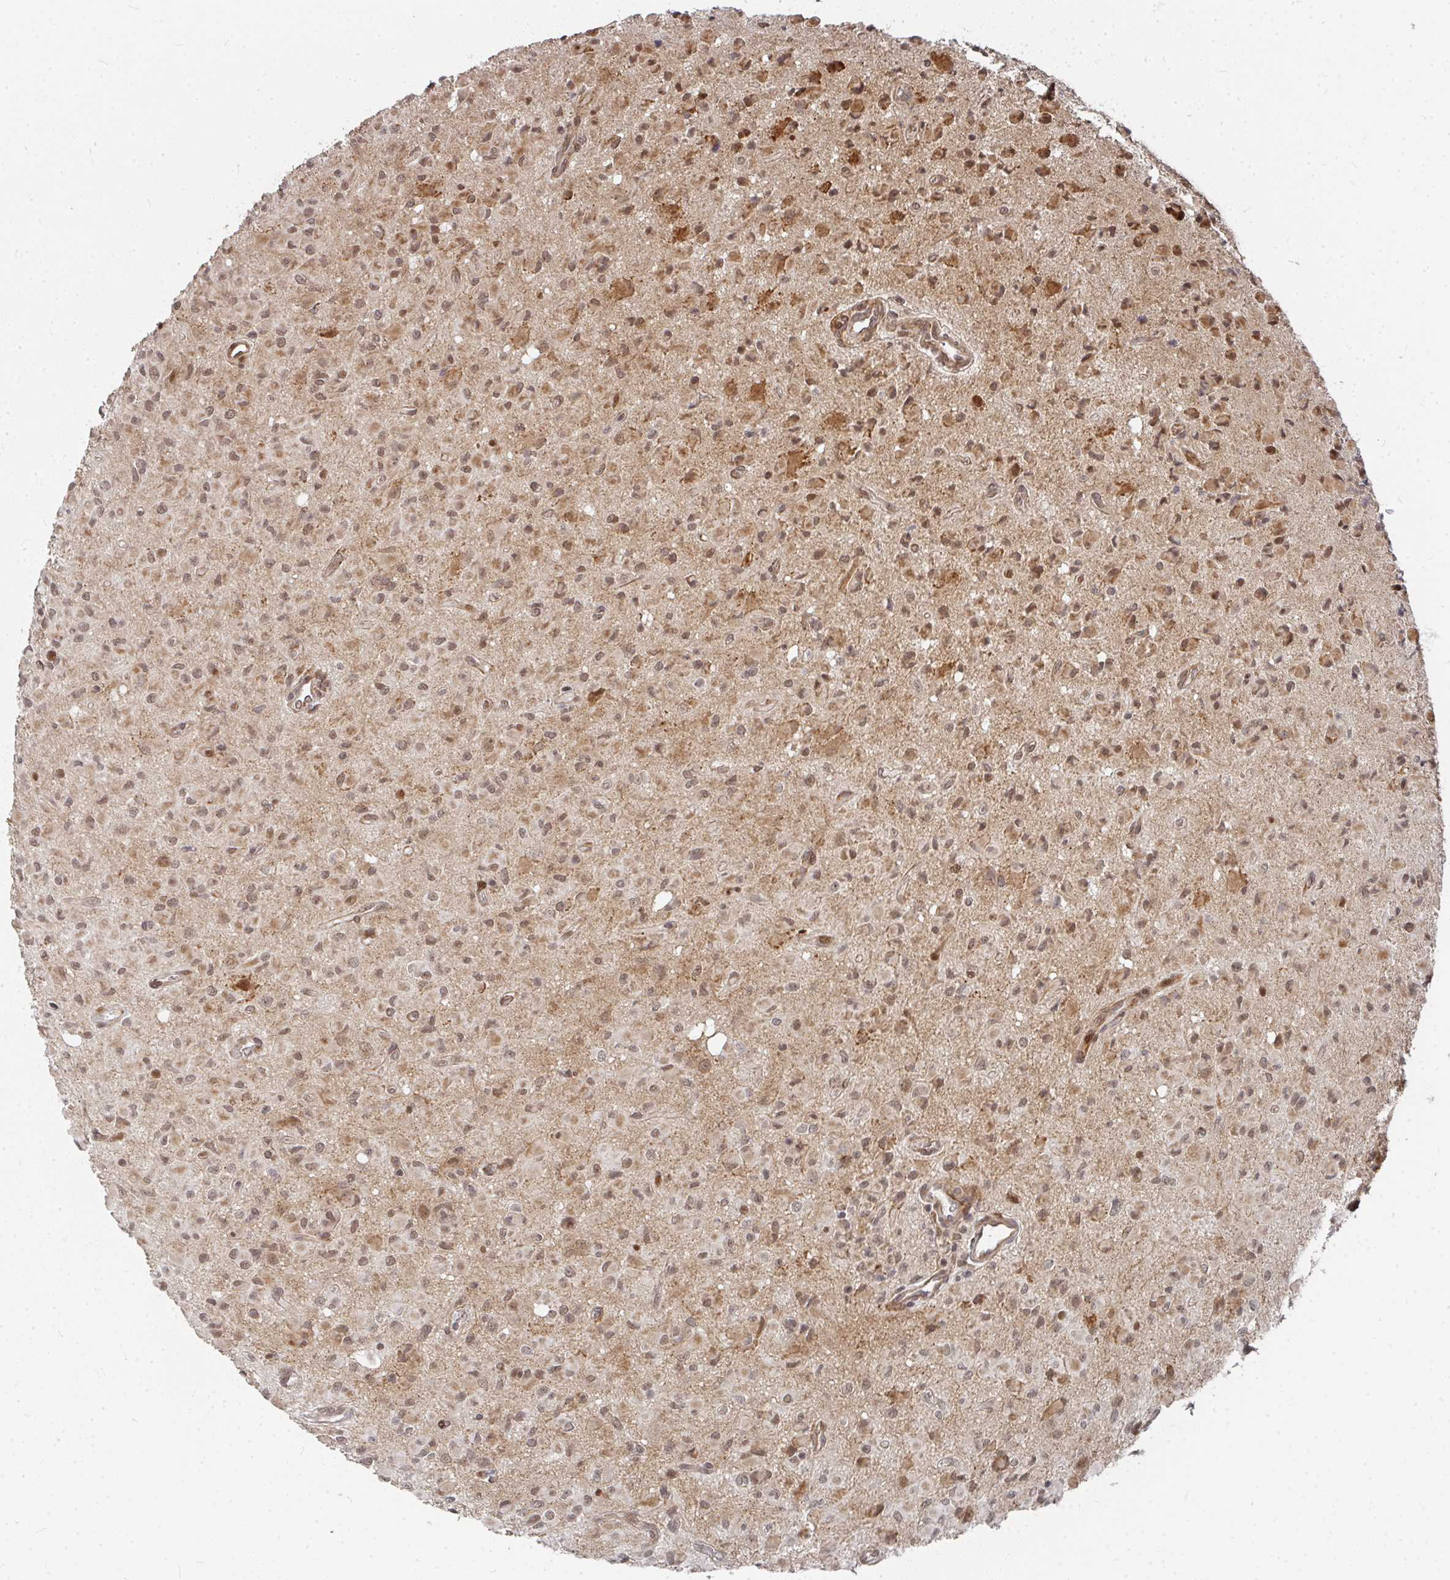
{"staining": {"intensity": "moderate", "quantity": "25%-75%", "location": "cytoplasmic/membranous,nuclear"}, "tissue": "glioma", "cell_type": "Tumor cells", "image_type": "cancer", "snomed": [{"axis": "morphology", "description": "Glioma, malignant, Low grade"}, {"axis": "topography", "description": "Brain"}], "caption": "This is a micrograph of immunohistochemistry (IHC) staining of malignant glioma (low-grade), which shows moderate staining in the cytoplasmic/membranous and nuclear of tumor cells.", "gene": "RBBP5", "patient": {"sex": "female", "age": 33}}